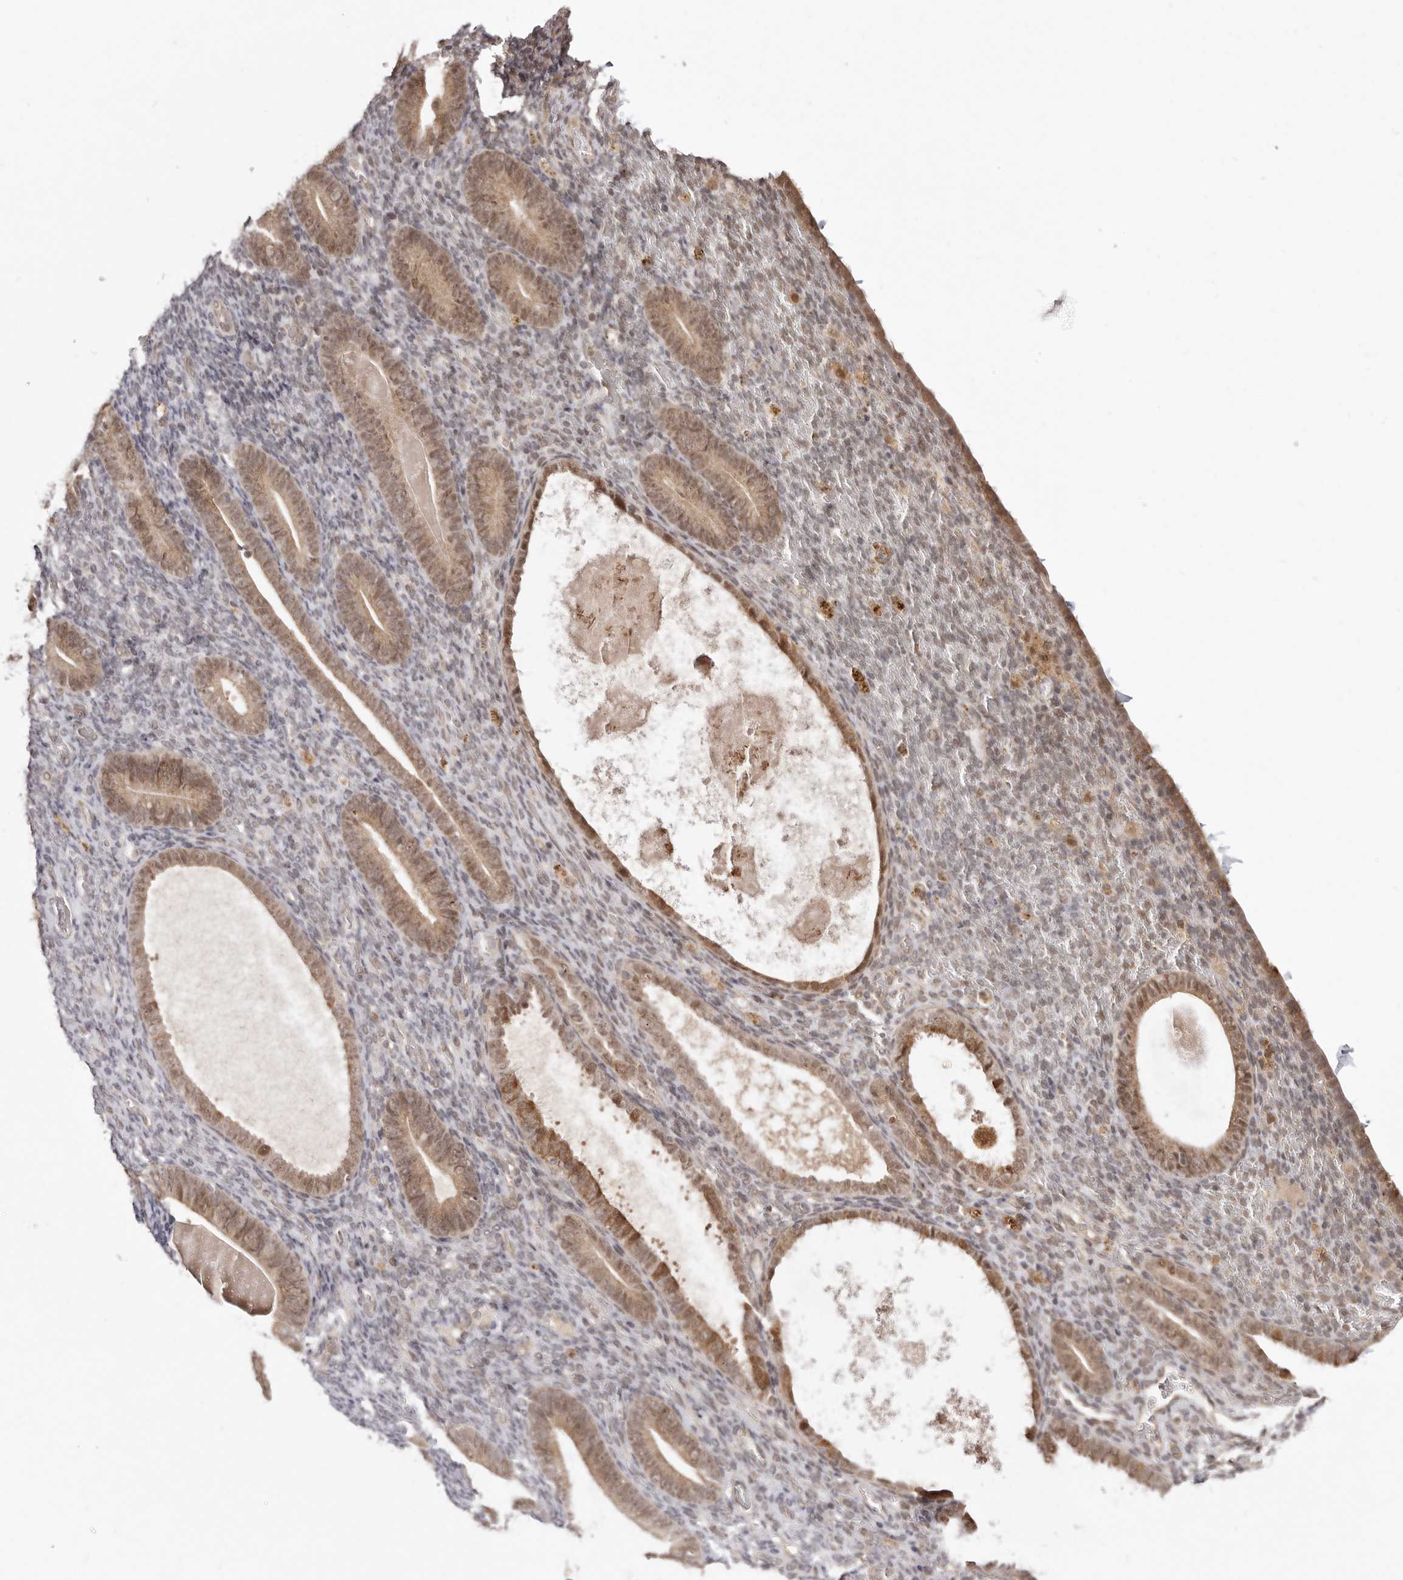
{"staining": {"intensity": "weak", "quantity": "<25%", "location": "nuclear"}, "tissue": "endometrium", "cell_type": "Cells in endometrial stroma", "image_type": "normal", "snomed": [{"axis": "morphology", "description": "Normal tissue, NOS"}, {"axis": "topography", "description": "Endometrium"}], "caption": "Endometrium was stained to show a protein in brown. There is no significant expression in cells in endometrial stroma. The staining is performed using DAB brown chromogen with nuclei counter-stained in using hematoxylin.", "gene": "MED8", "patient": {"sex": "female", "age": 51}}